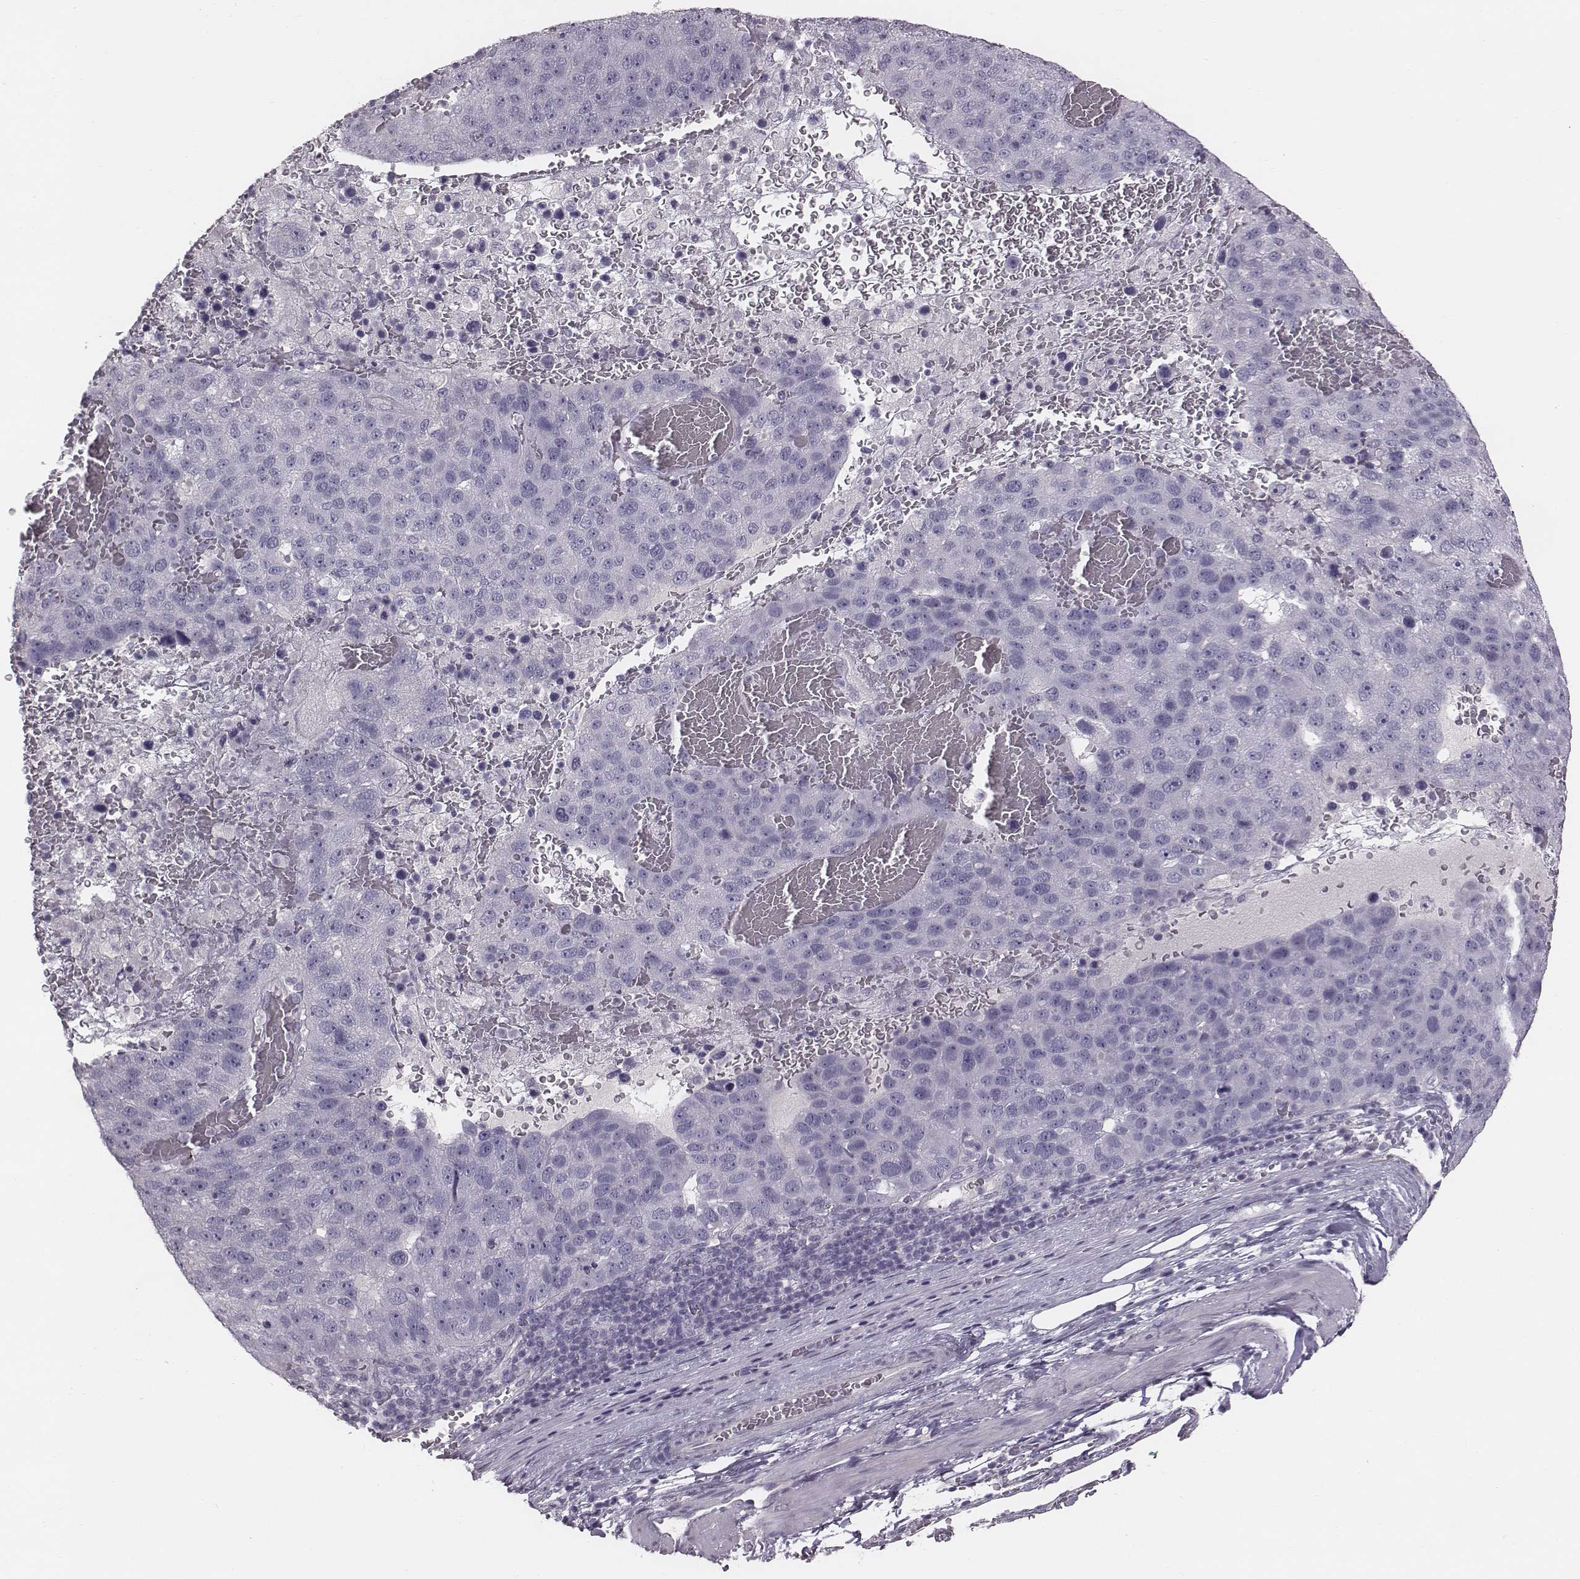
{"staining": {"intensity": "negative", "quantity": "none", "location": "none"}, "tissue": "pancreatic cancer", "cell_type": "Tumor cells", "image_type": "cancer", "snomed": [{"axis": "morphology", "description": "Adenocarcinoma, NOS"}, {"axis": "topography", "description": "Pancreas"}], "caption": "This photomicrograph is of pancreatic adenocarcinoma stained with immunohistochemistry to label a protein in brown with the nuclei are counter-stained blue. There is no staining in tumor cells.", "gene": "PDE8B", "patient": {"sex": "female", "age": 61}}